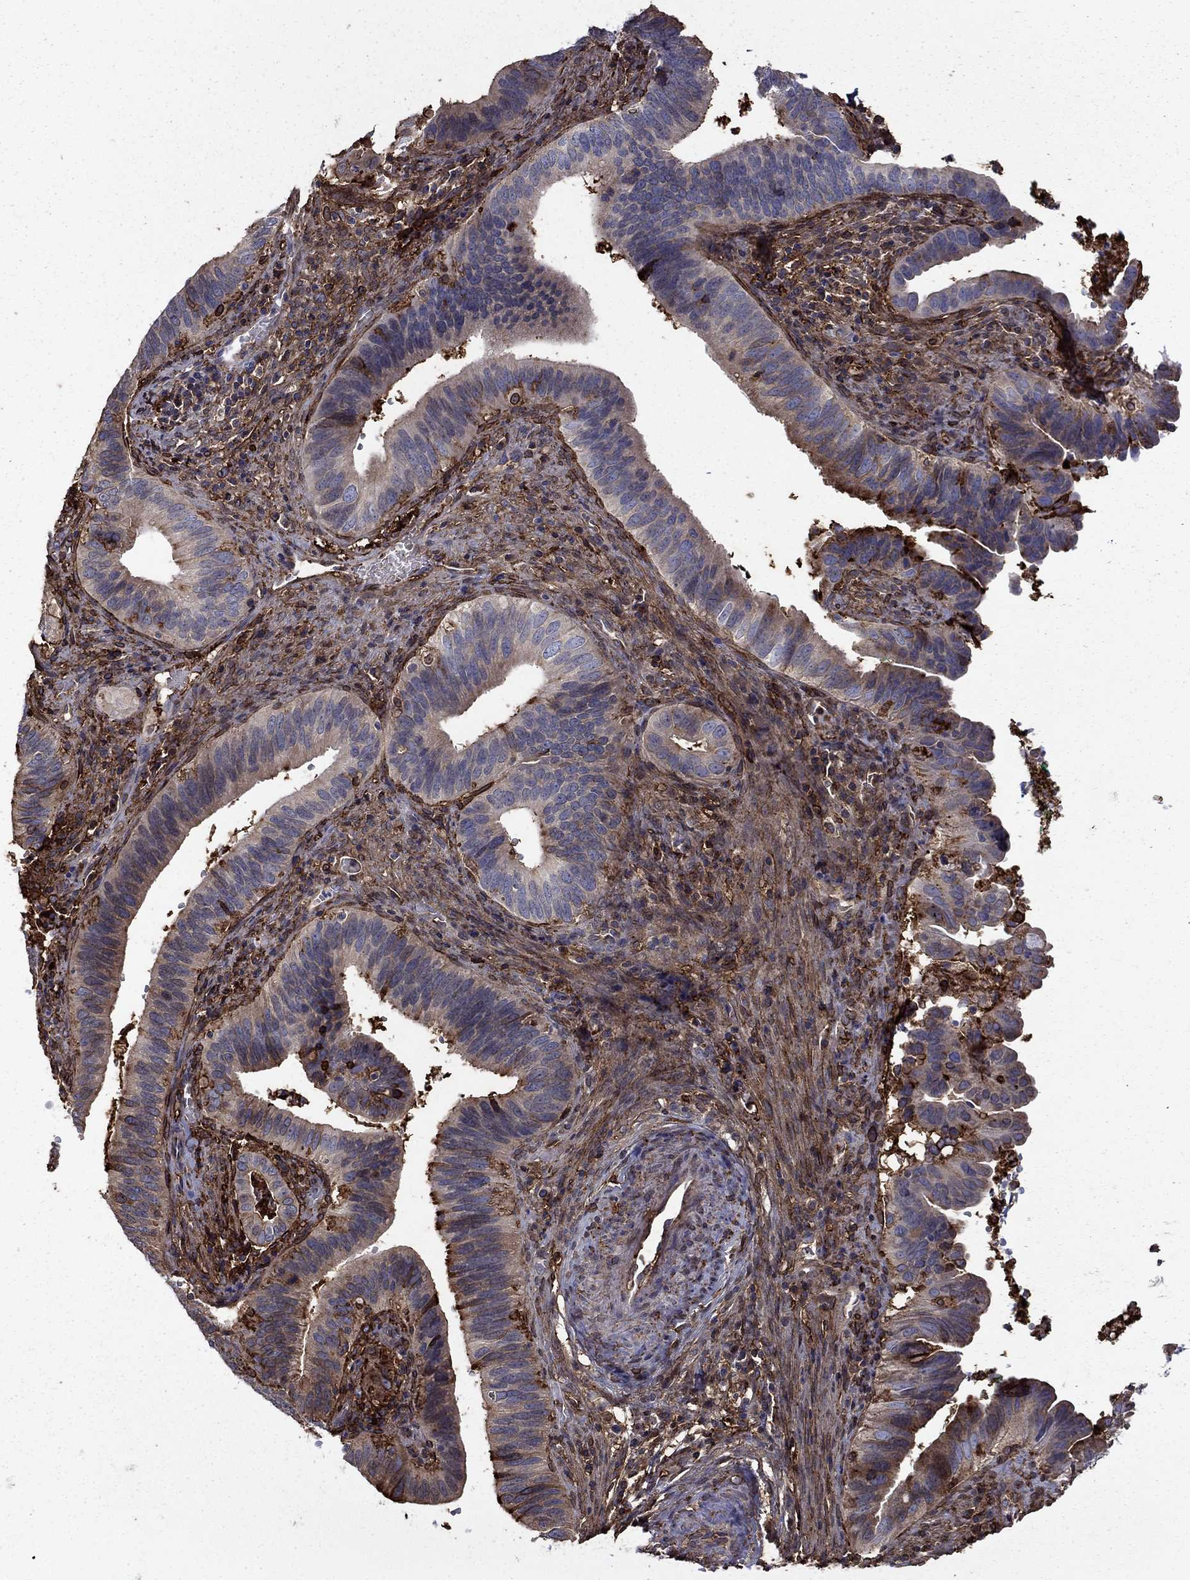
{"staining": {"intensity": "moderate", "quantity": "<25%", "location": "cytoplasmic/membranous"}, "tissue": "cervical cancer", "cell_type": "Tumor cells", "image_type": "cancer", "snomed": [{"axis": "morphology", "description": "Adenocarcinoma, NOS"}, {"axis": "topography", "description": "Cervix"}], "caption": "IHC image of cervical cancer (adenocarcinoma) stained for a protein (brown), which reveals low levels of moderate cytoplasmic/membranous staining in approximately <25% of tumor cells.", "gene": "PLAU", "patient": {"sex": "female", "age": 42}}